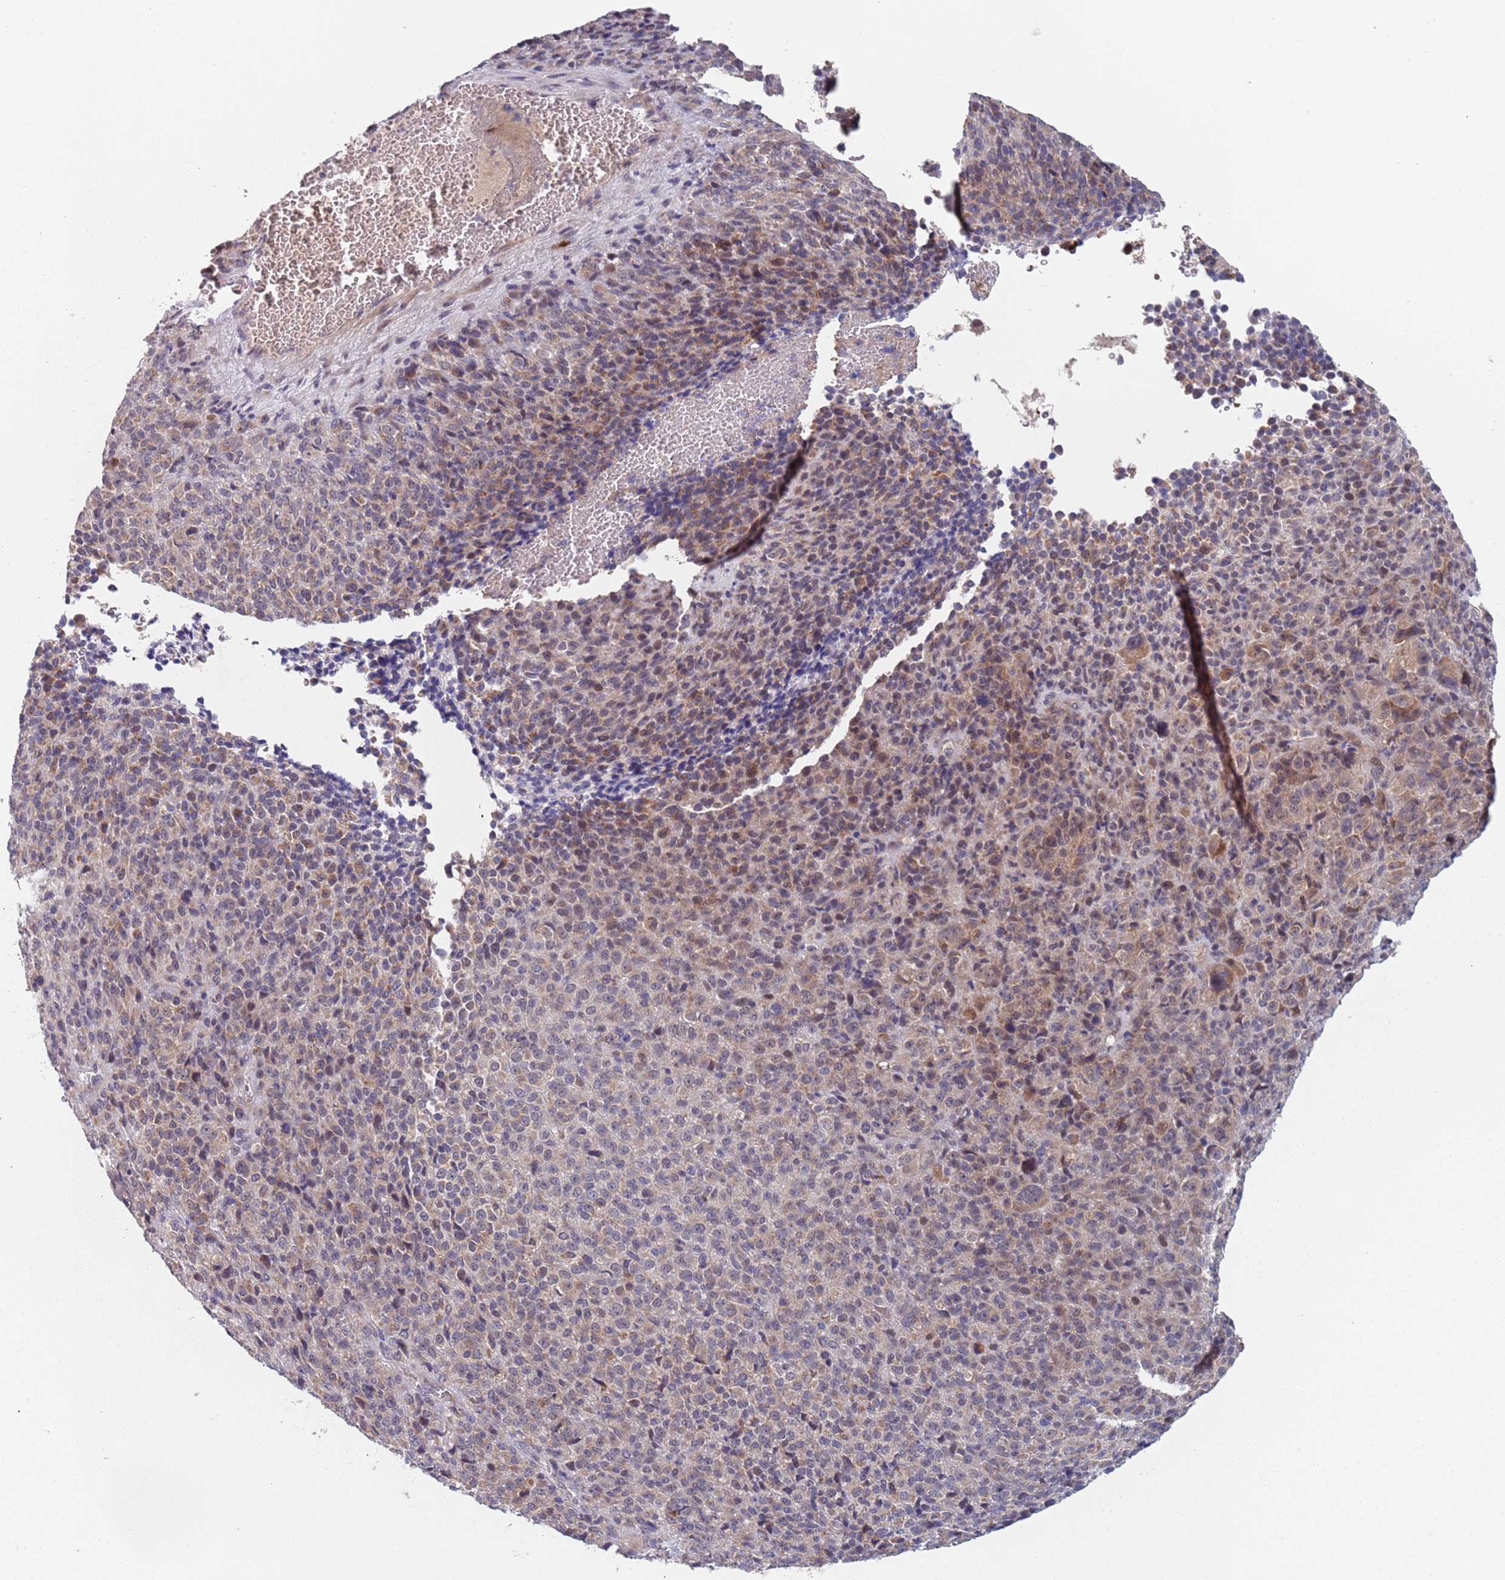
{"staining": {"intensity": "moderate", "quantity": "<25%", "location": "cytoplasmic/membranous,nuclear"}, "tissue": "melanoma", "cell_type": "Tumor cells", "image_type": "cancer", "snomed": [{"axis": "morphology", "description": "Malignant melanoma, Metastatic site"}, {"axis": "topography", "description": "Brain"}], "caption": "Human melanoma stained with a brown dye shows moderate cytoplasmic/membranous and nuclear positive expression in about <25% of tumor cells.", "gene": "ZNF140", "patient": {"sex": "female", "age": 56}}